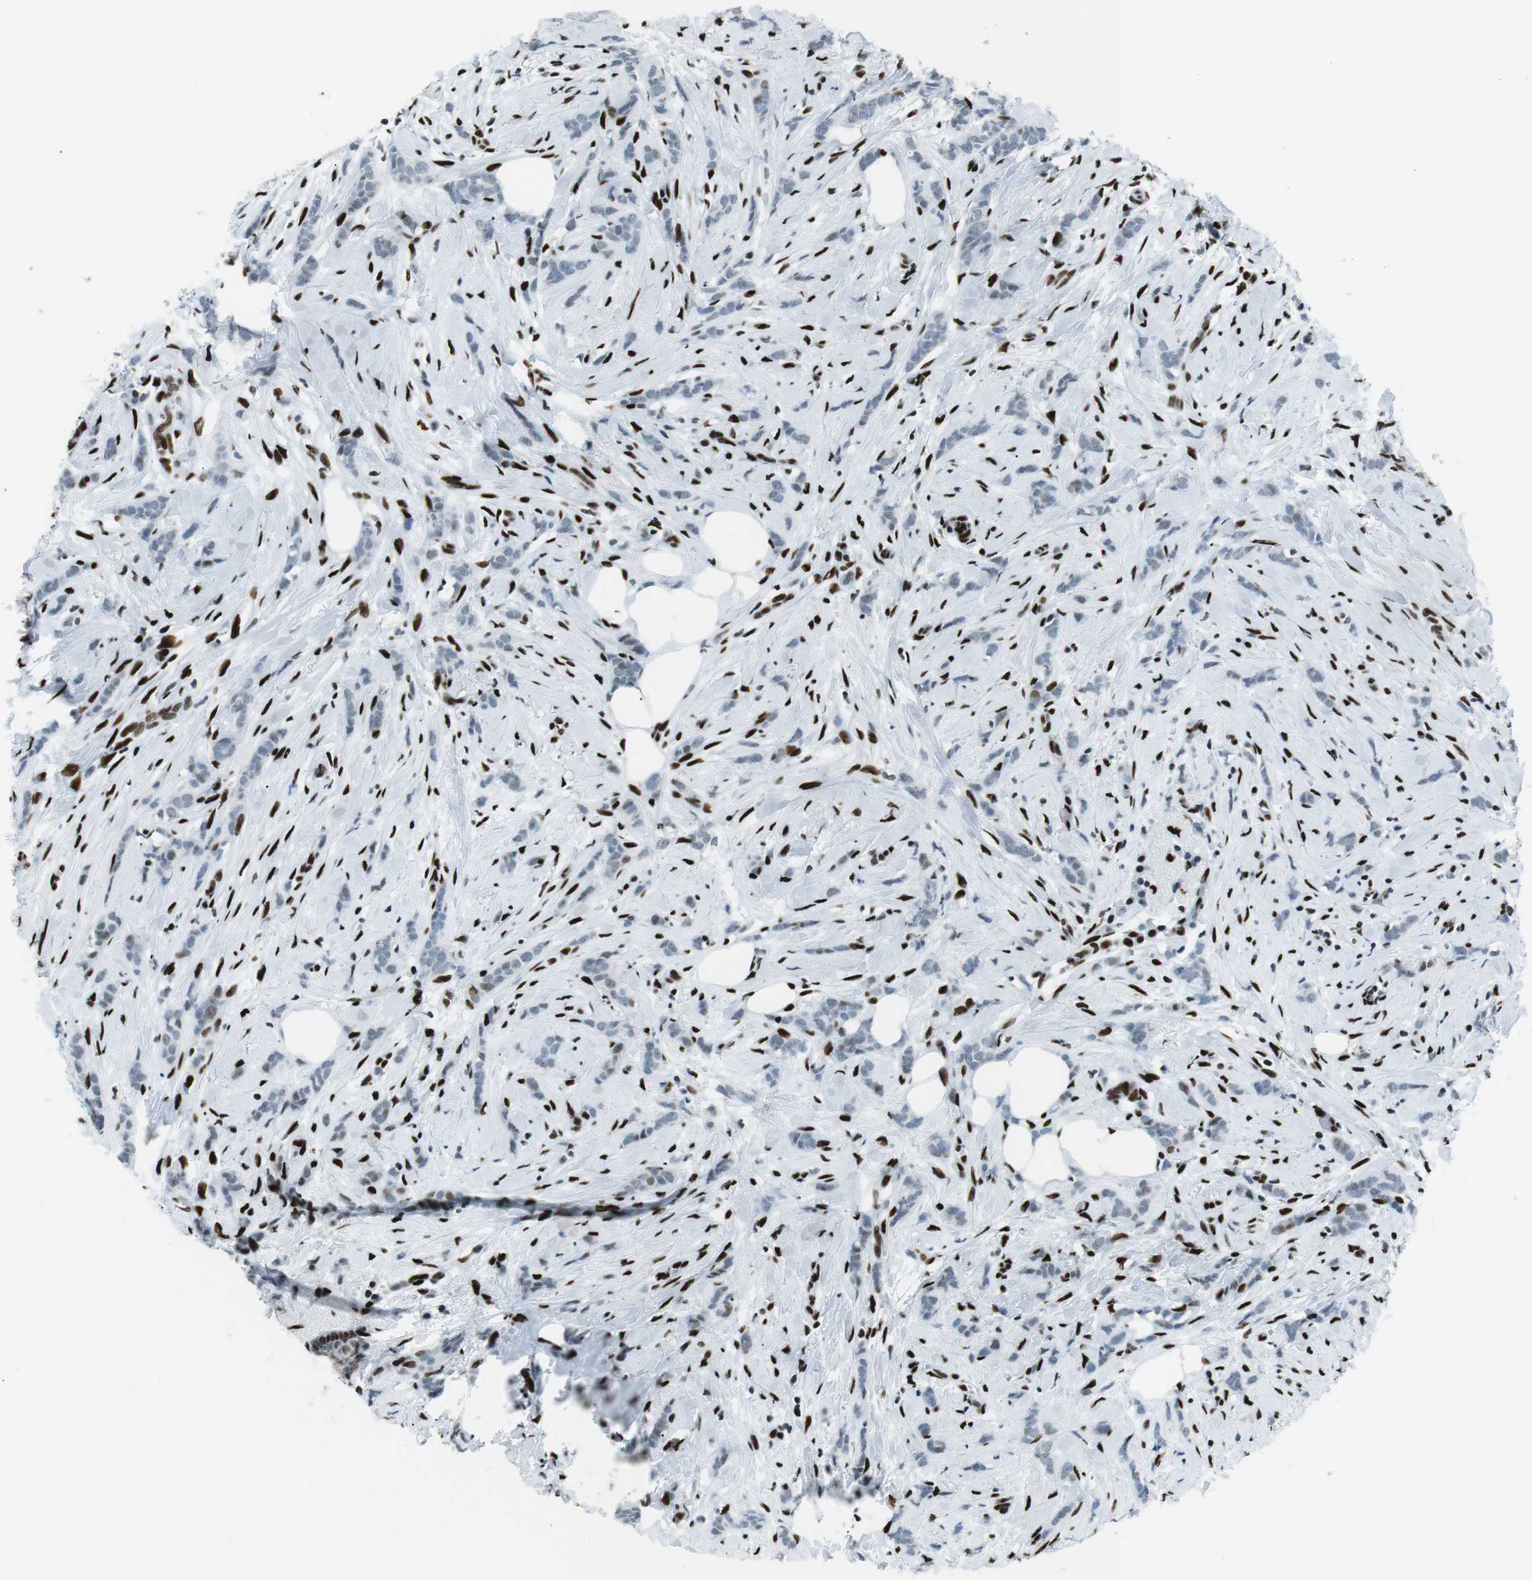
{"staining": {"intensity": "weak", "quantity": "<25%", "location": "nuclear"}, "tissue": "breast cancer", "cell_type": "Tumor cells", "image_type": "cancer", "snomed": [{"axis": "morphology", "description": "Lobular carcinoma, in situ"}, {"axis": "morphology", "description": "Lobular carcinoma"}, {"axis": "topography", "description": "Breast"}], "caption": "Immunohistochemistry (IHC) histopathology image of neoplastic tissue: human breast lobular carcinoma stained with DAB (3,3'-diaminobenzidine) shows no significant protein expression in tumor cells. Nuclei are stained in blue.", "gene": "PML", "patient": {"sex": "female", "age": 41}}